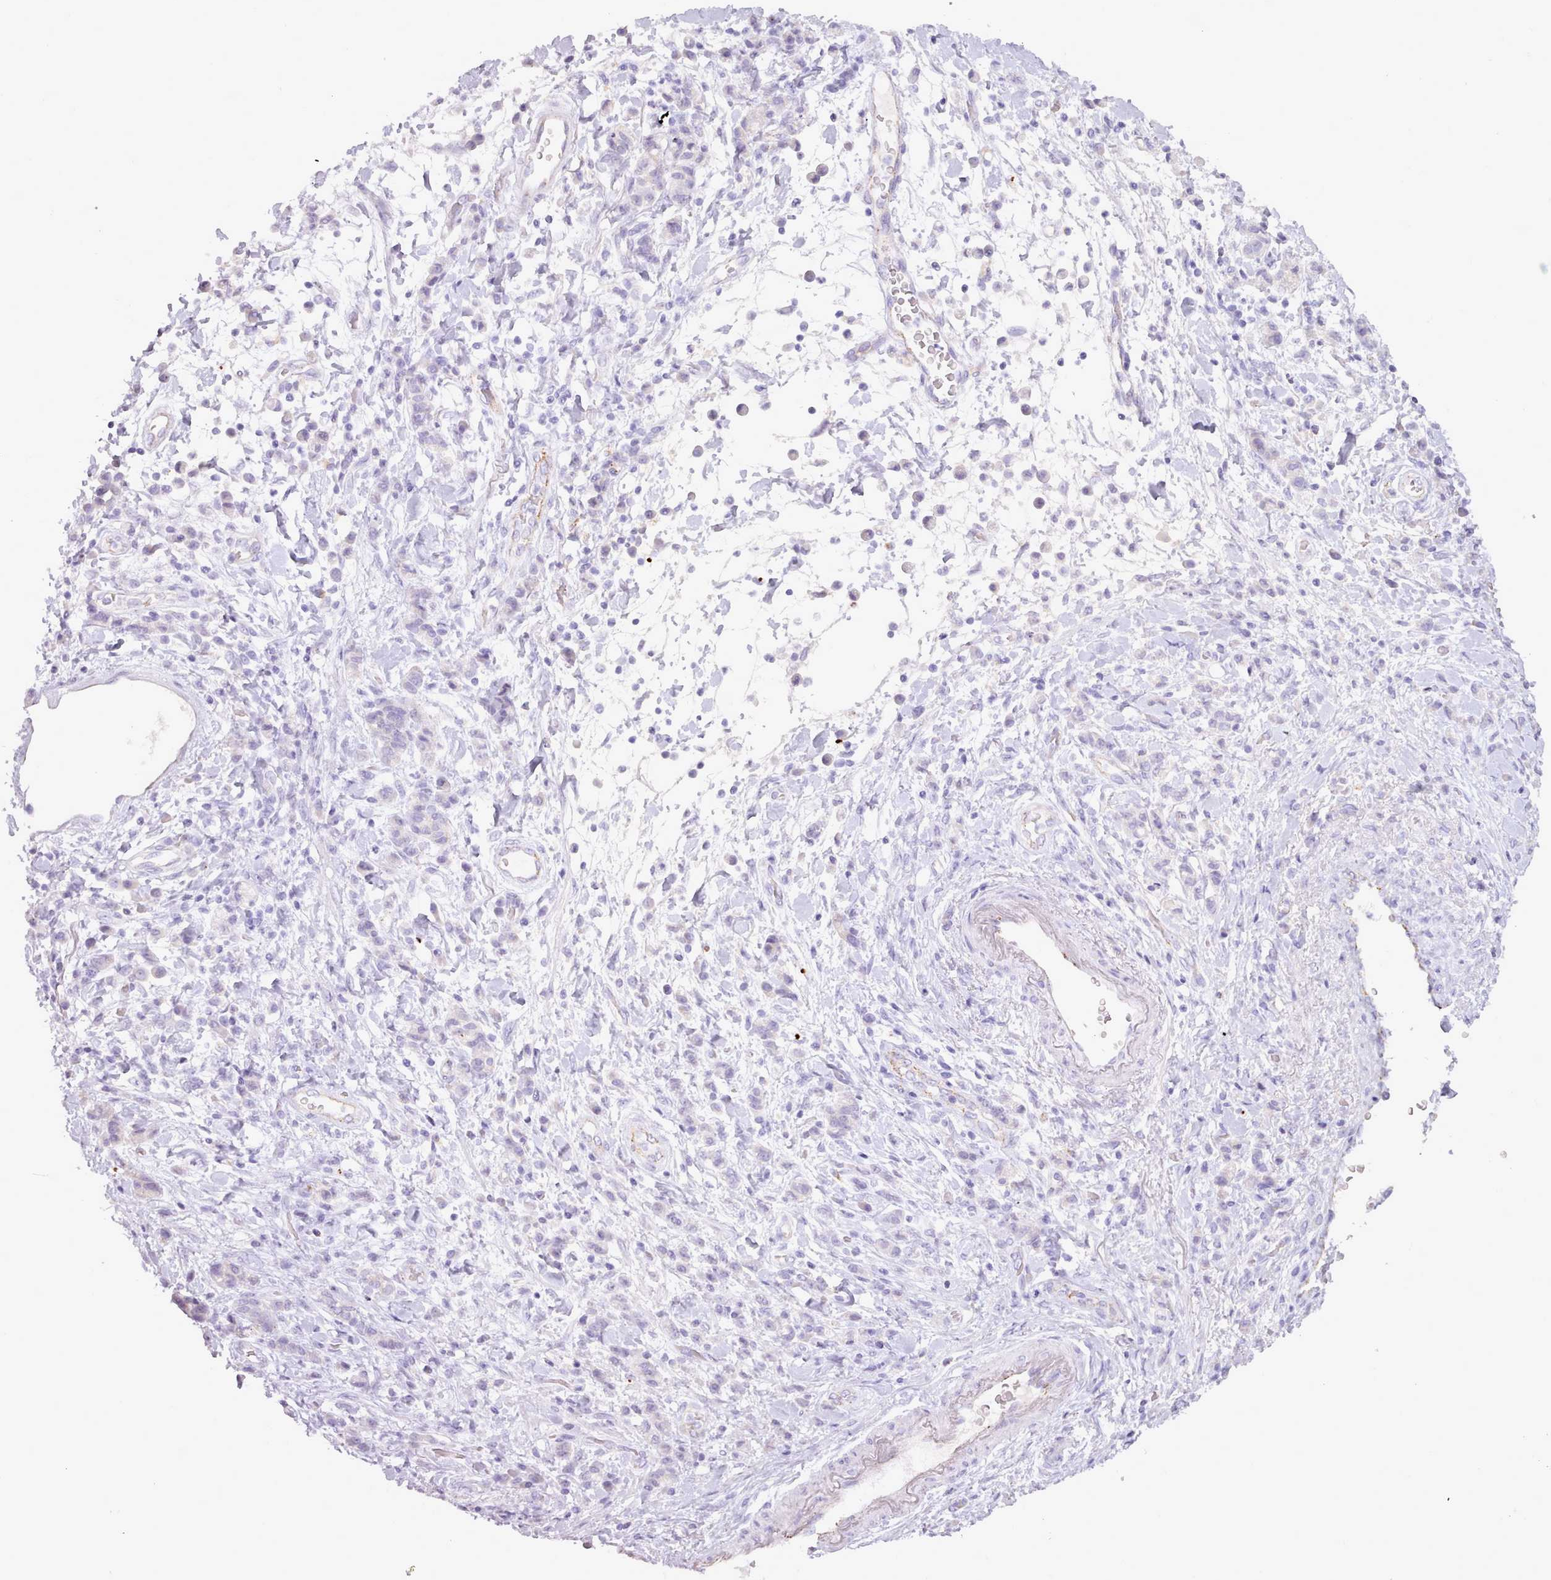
{"staining": {"intensity": "negative", "quantity": "none", "location": "none"}, "tissue": "stomach cancer", "cell_type": "Tumor cells", "image_type": "cancer", "snomed": [{"axis": "morphology", "description": "Adenocarcinoma, NOS"}, {"axis": "topography", "description": "Stomach"}], "caption": "This photomicrograph is of stomach adenocarcinoma stained with immunohistochemistry (IHC) to label a protein in brown with the nuclei are counter-stained blue. There is no expression in tumor cells.", "gene": "ATRAID", "patient": {"sex": "male", "age": 77}}